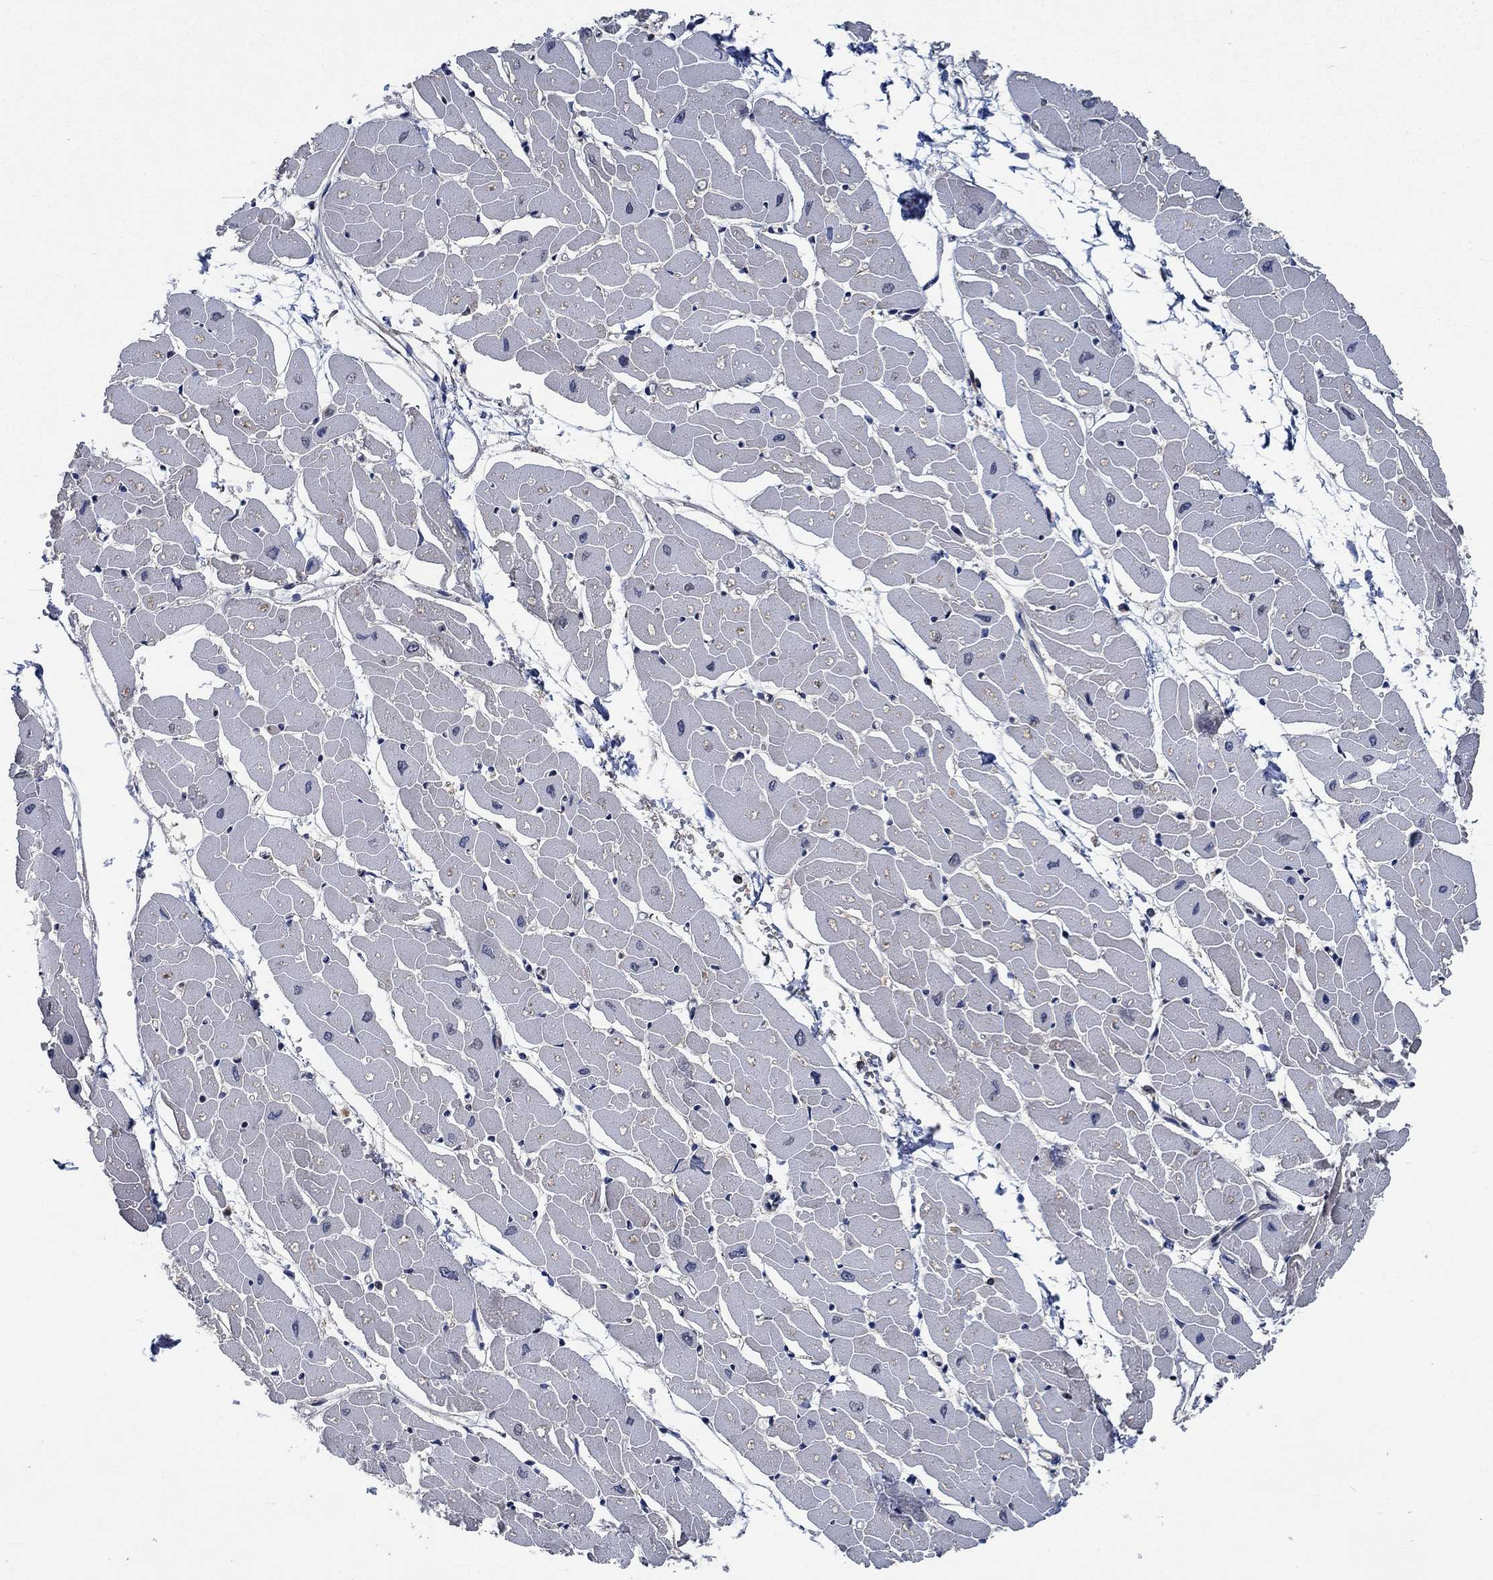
{"staining": {"intensity": "negative", "quantity": "none", "location": "none"}, "tissue": "heart muscle", "cell_type": "Cardiomyocytes", "image_type": "normal", "snomed": [{"axis": "morphology", "description": "Normal tissue, NOS"}, {"axis": "topography", "description": "Heart"}], "caption": "Cardiomyocytes show no significant staining in unremarkable heart muscle.", "gene": "STXBP6", "patient": {"sex": "male", "age": 57}}